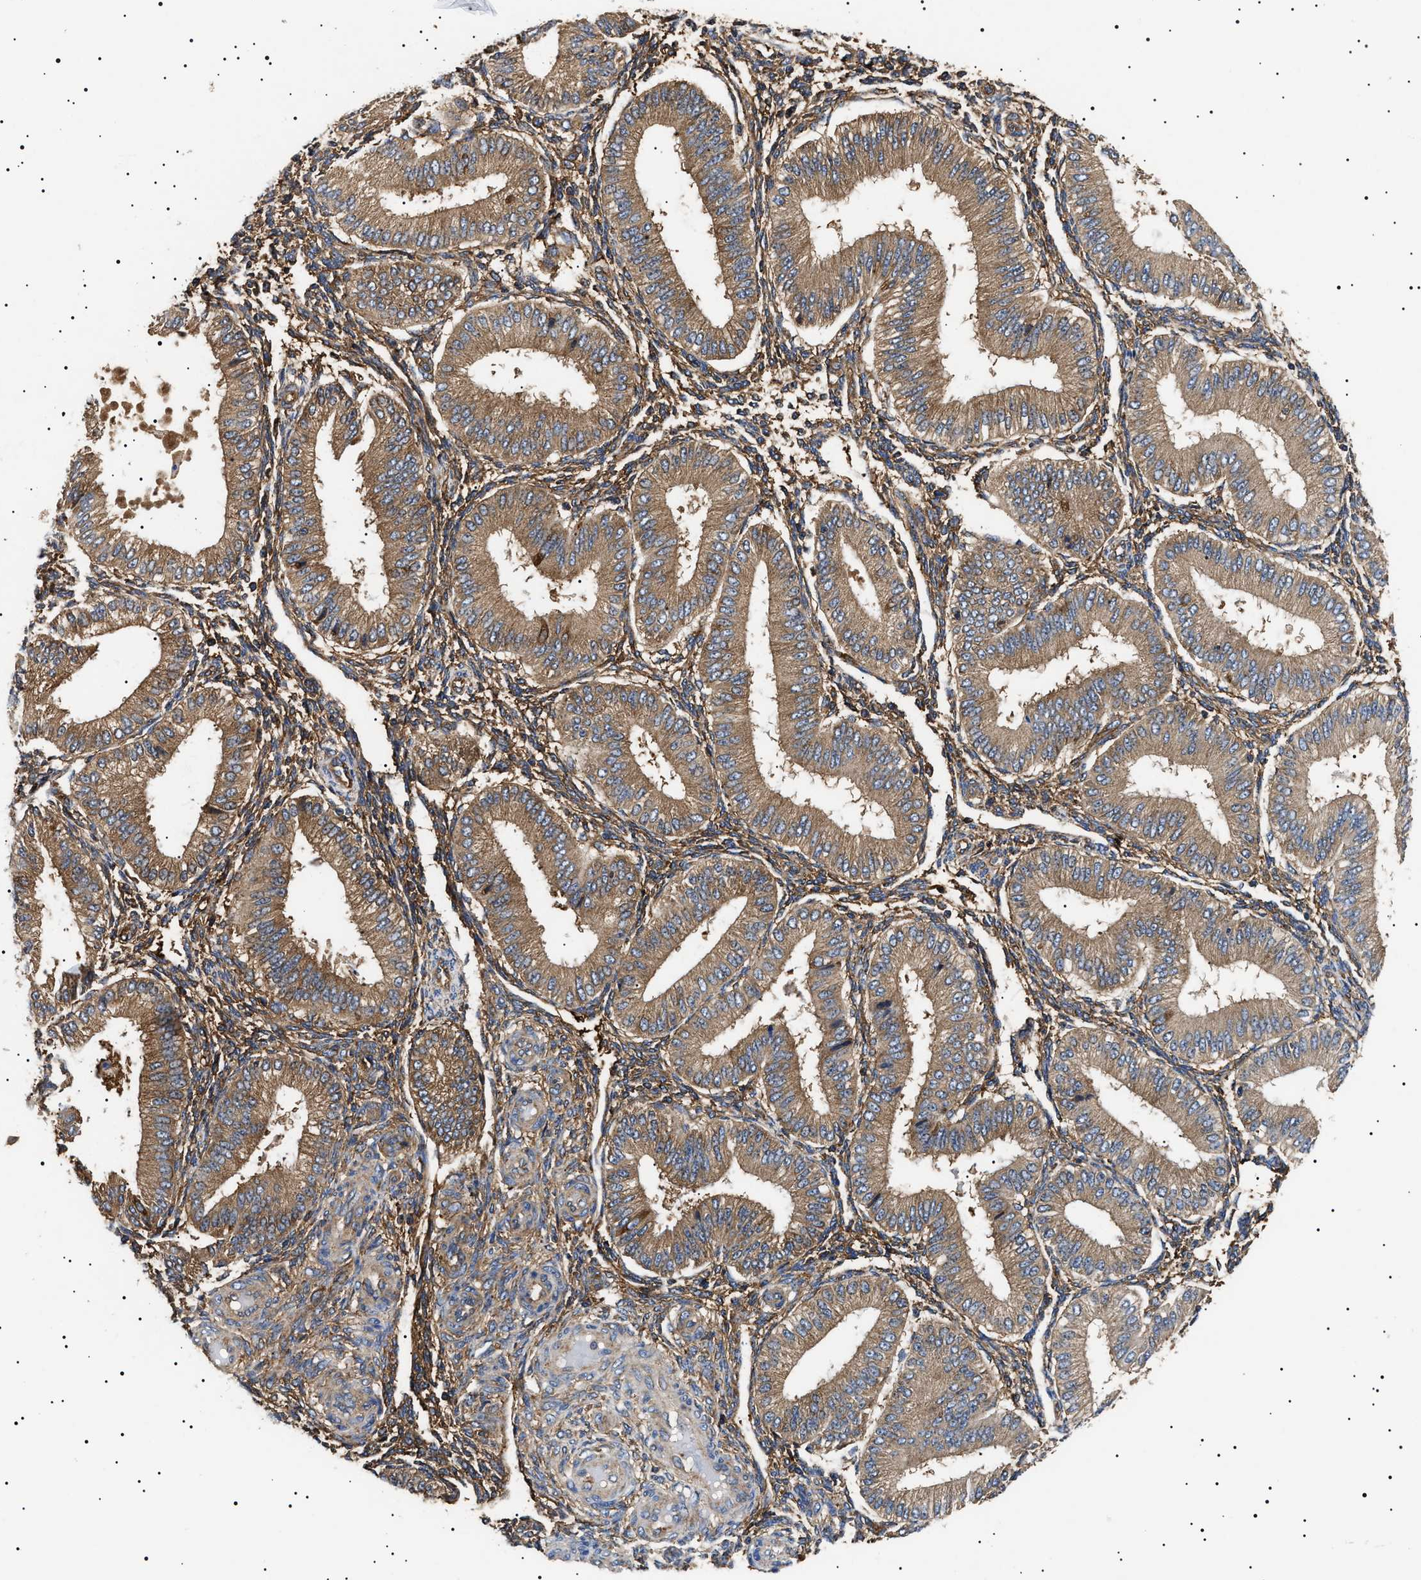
{"staining": {"intensity": "moderate", "quantity": ">75%", "location": "cytoplasmic/membranous"}, "tissue": "endometrium", "cell_type": "Cells in endometrial stroma", "image_type": "normal", "snomed": [{"axis": "morphology", "description": "Normal tissue, NOS"}, {"axis": "topography", "description": "Endometrium"}], "caption": "IHC of unremarkable human endometrium demonstrates medium levels of moderate cytoplasmic/membranous staining in approximately >75% of cells in endometrial stroma. (brown staining indicates protein expression, while blue staining denotes nuclei).", "gene": "TPP2", "patient": {"sex": "female", "age": 39}}